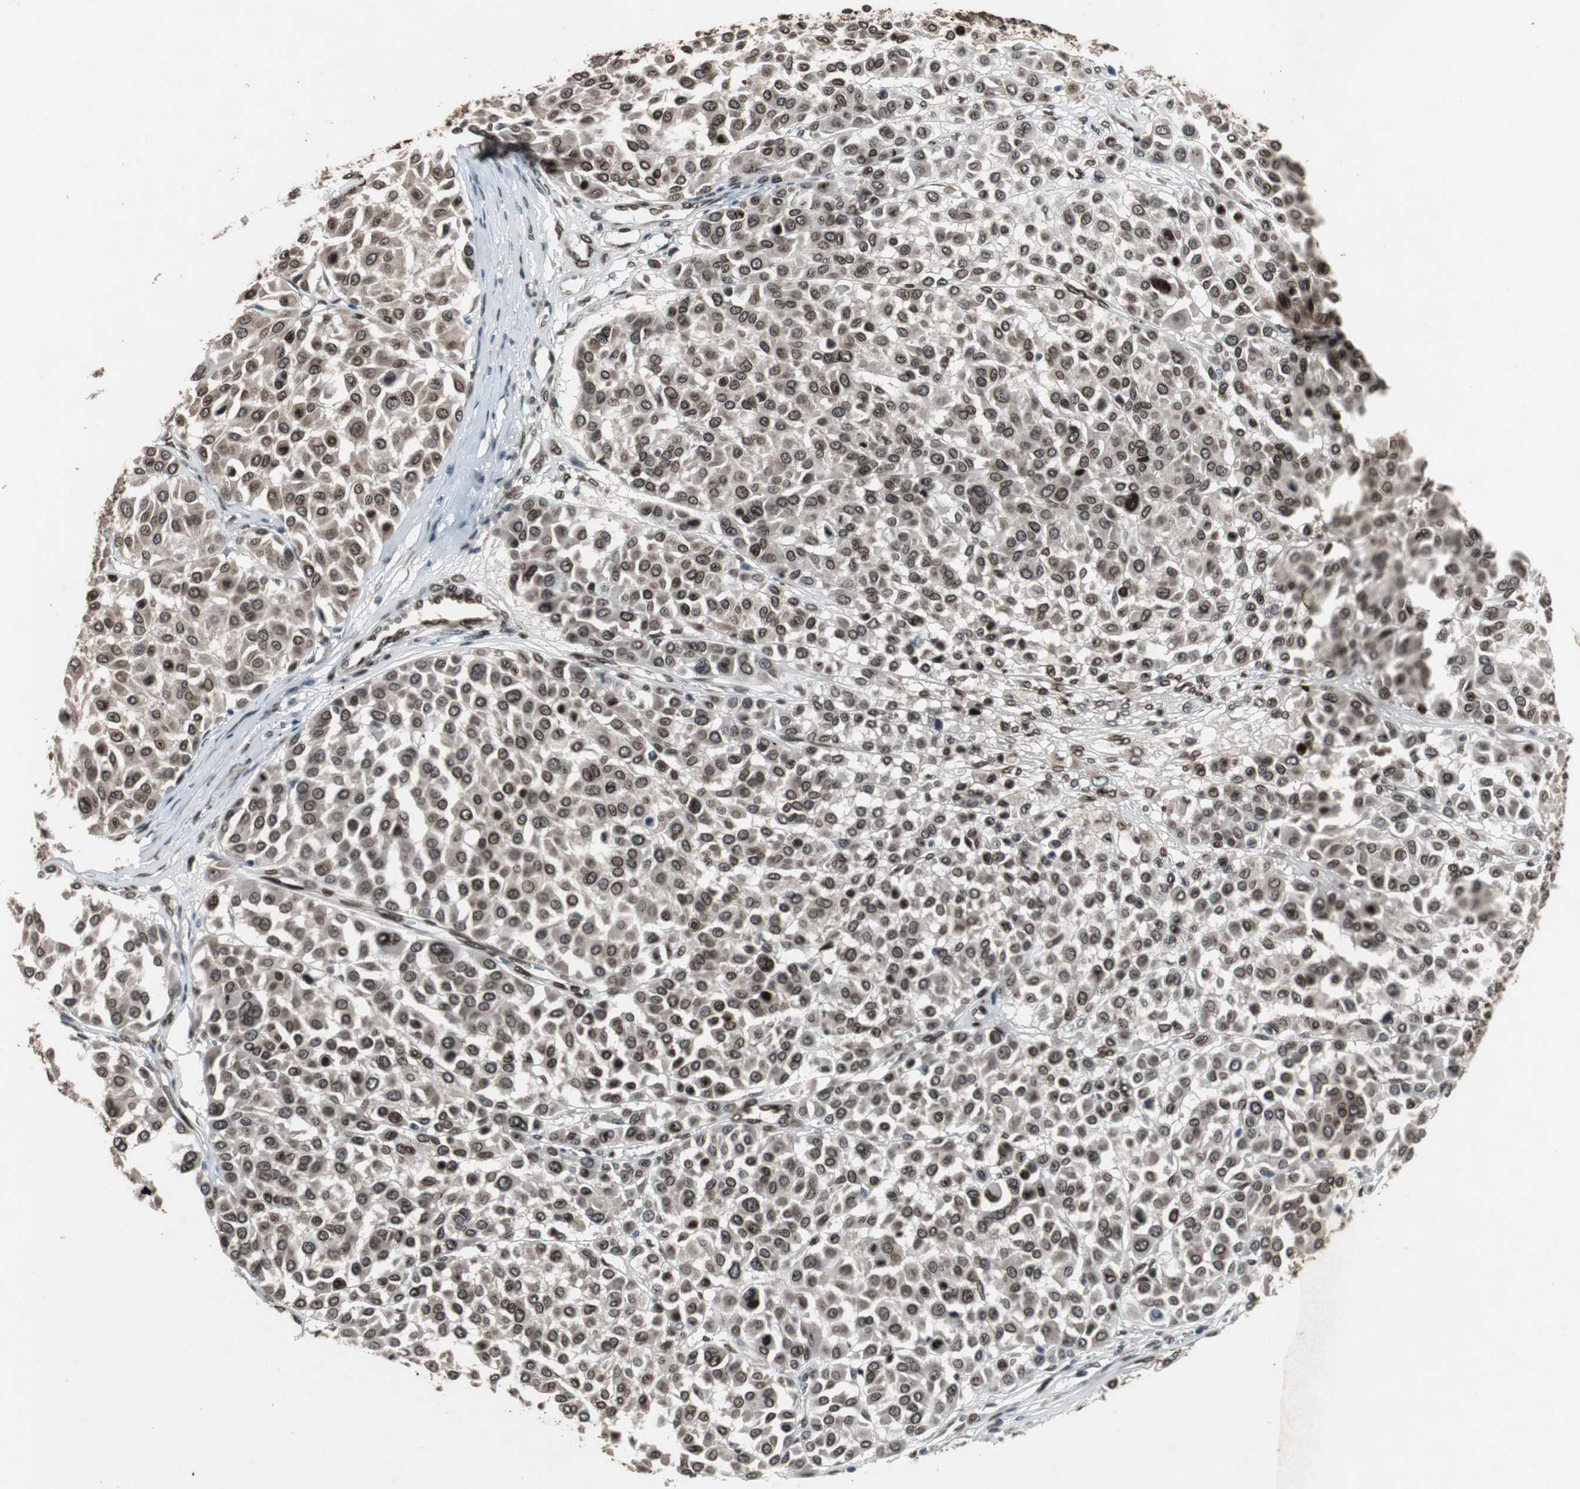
{"staining": {"intensity": "strong", "quantity": ">75%", "location": "cytoplasmic/membranous,nuclear"}, "tissue": "melanoma", "cell_type": "Tumor cells", "image_type": "cancer", "snomed": [{"axis": "morphology", "description": "Malignant melanoma, Metastatic site"}, {"axis": "topography", "description": "Soft tissue"}], "caption": "Human malignant melanoma (metastatic site) stained for a protein (brown) shows strong cytoplasmic/membranous and nuclear positive positivity in approximately >75% of tumor cells.", "gene": "LMNA", "patient": {"sex": "male", "age": 41}}